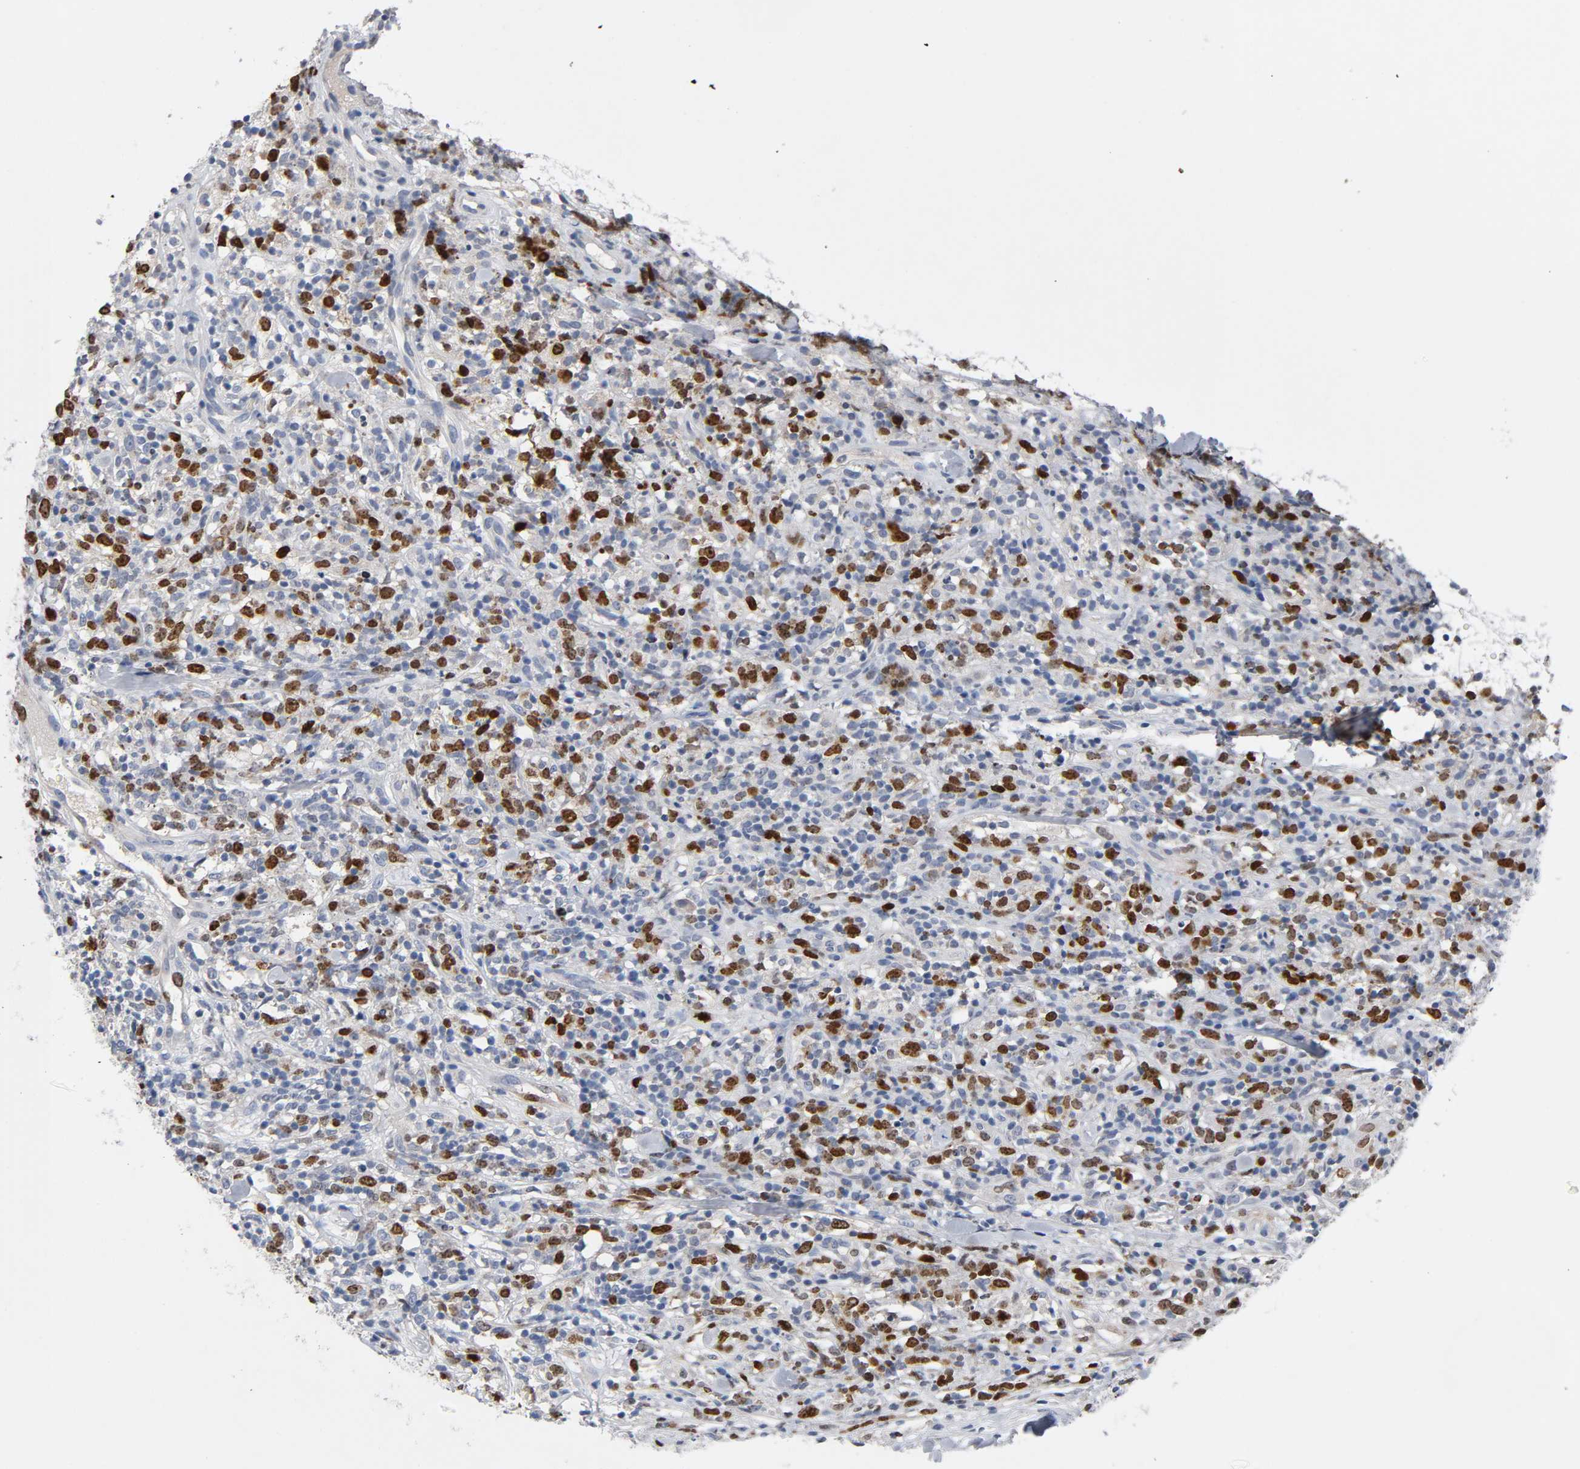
{"staining": {"intensity": "moderate", "quantity": "25%-75%", "location": "nuclear"}, "tissue": "lymphoma", "cell_type": "Tumor cells", "image_type": "cancer", "snomed": [{"axis": "morphology", "description": "Malignant lymphoma, non-Hodgkin's type, High grade"}, {"axis": "topography", "description": "Lymph node"}], "caption": "The image exhibits staining of malignant lymphoma, non-Hodgkin's type (high-grade), revealing moderate nuclear protein staining (brown color) within tumor cells.", "gene": "BIRC5", "patient": {"sex": "female", "age": 73}}